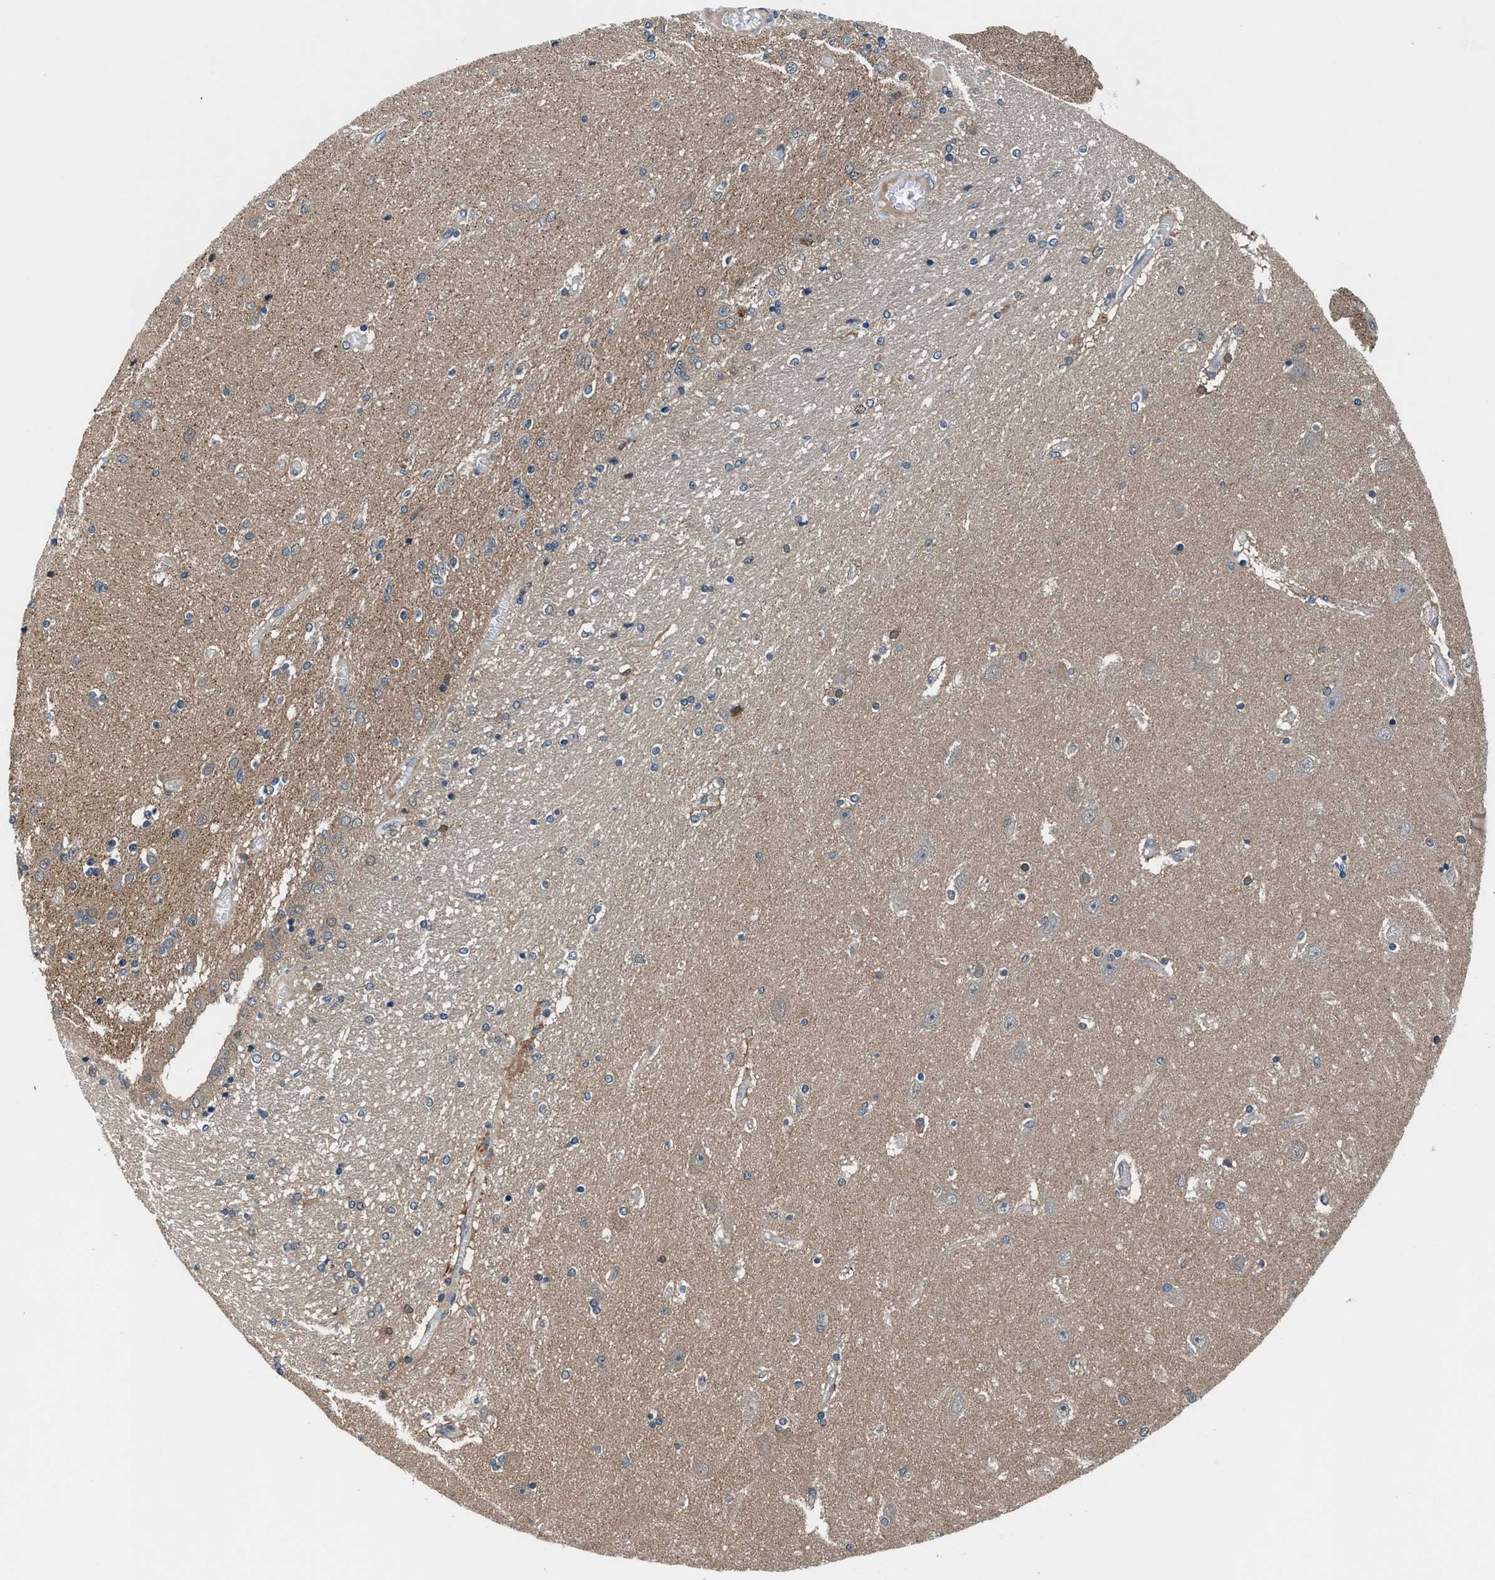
{"staining": {"intensity": "weak", "quantity": "<25%", "location": "cytoplasmic/membranous"}, "tissue": "hippocampus", "cell_type": "Glial cells", "image_type": "normal", "snomed": [{"axis": "morphology", "description": "Normal tissue, NOS"}, {"axis": "topography", "description": "Hippocampus"}], "caption": "IHC histopathology image of normal hippocampus stained for a protein (brown), which exhibits no staining in glial cells. (Immunohistochemistry (ihc), brightfield microscopy, high magnification).", "gene": "PRPSAP2", "patient": {"sex": "female", "age": 54}}